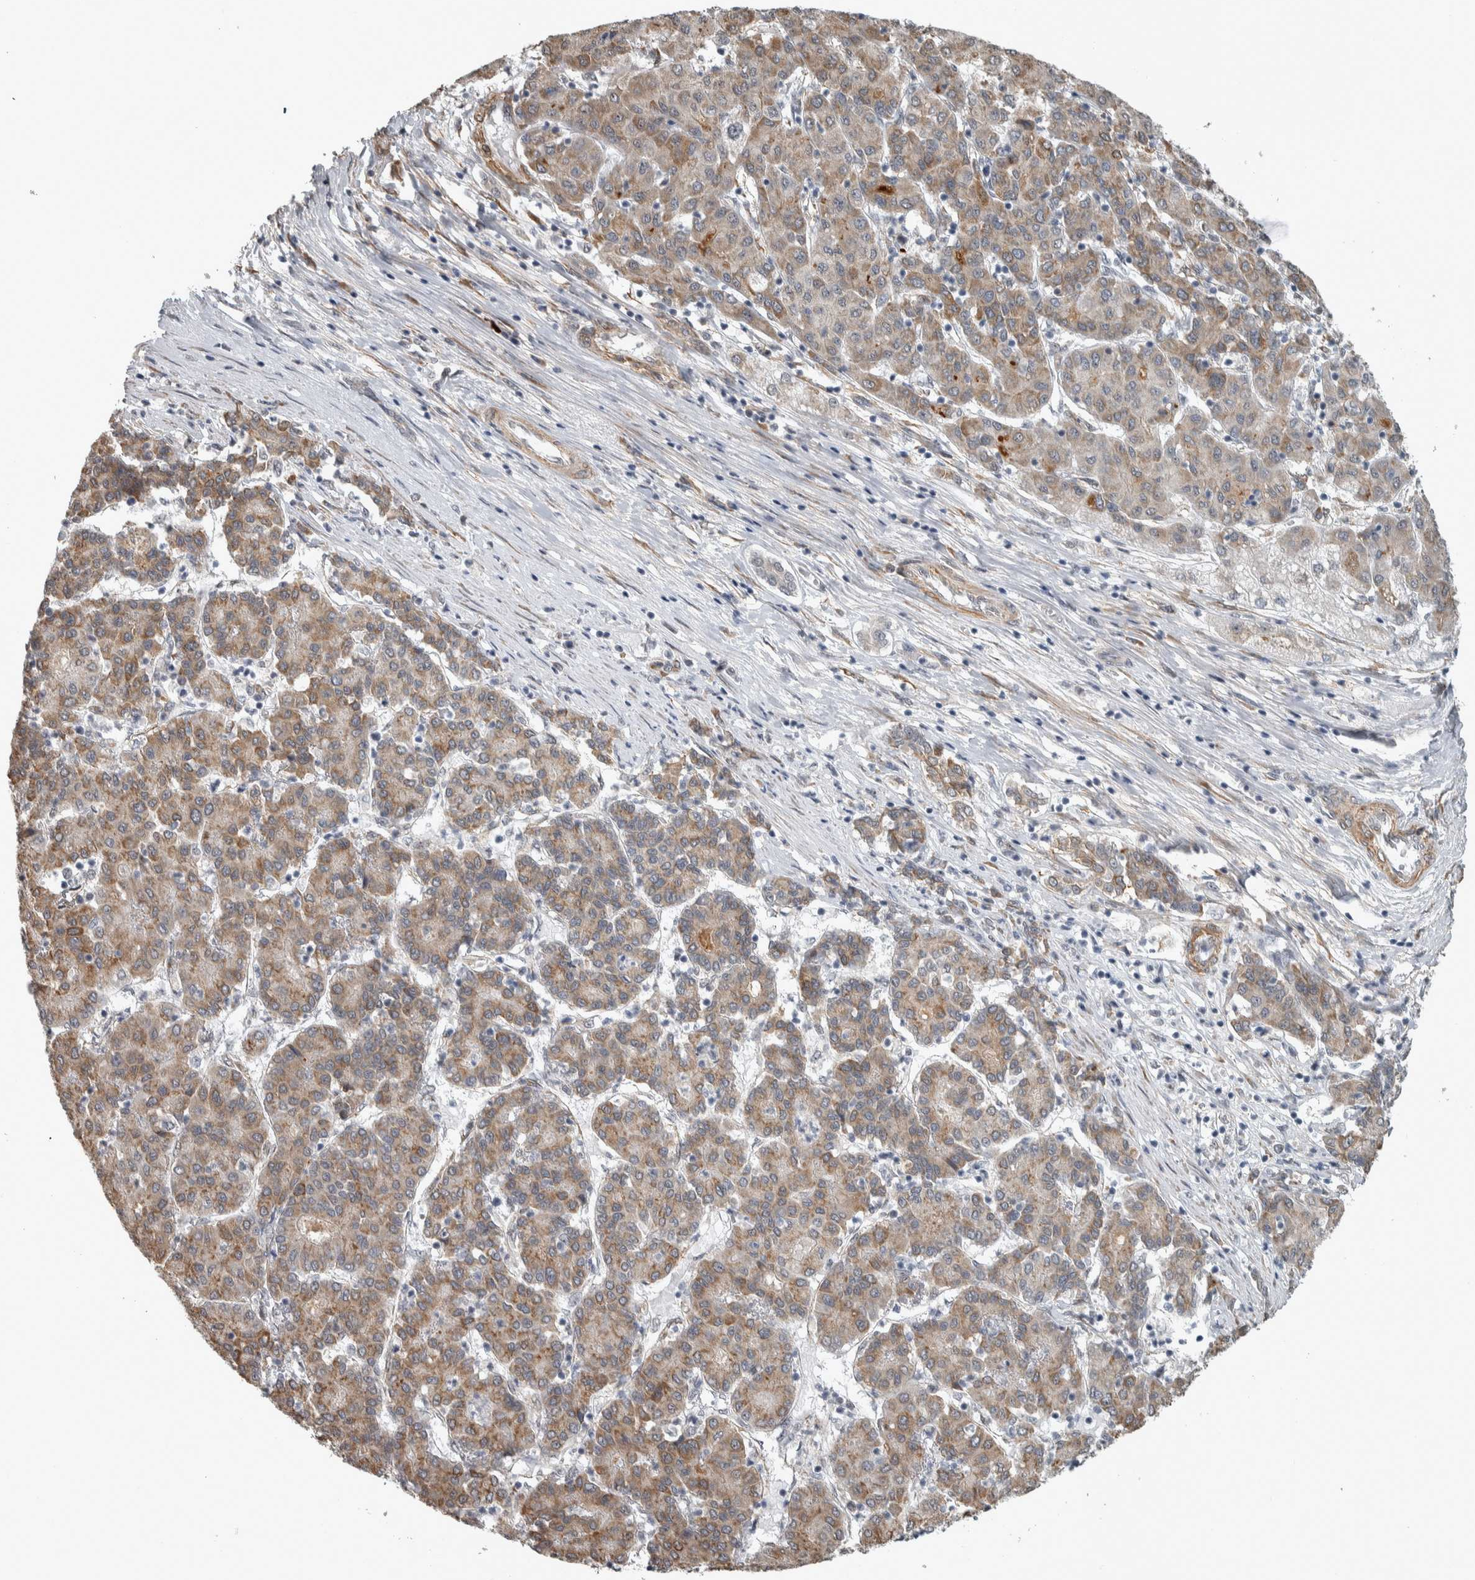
{"staining": {"intensity": "moderate", "quantity": ">75%", "location": "cytoplasmic/membranous"}, "tissue": "liver cancer", "cell_type": "Tumor cells", "image_type": "cancer", "snomed": [{"axis": "morphology", "description": "Carcinoma, Hepatocellular, NOS"}, {"axis": "topography", "description": "Liver"}], "caption": "Immunohistochemistry photomicrograph of neoplastic tissue: human liver cancer stained using immunohistochemistry shows medium levels of moderate protein expression localized specifically in the cytoplasmic/membranous of tumor cells, appearing as a cytoplasmic/membranous brown color.", "gene": "DDX42", "patient": {"sex": "male", "age": 65}}